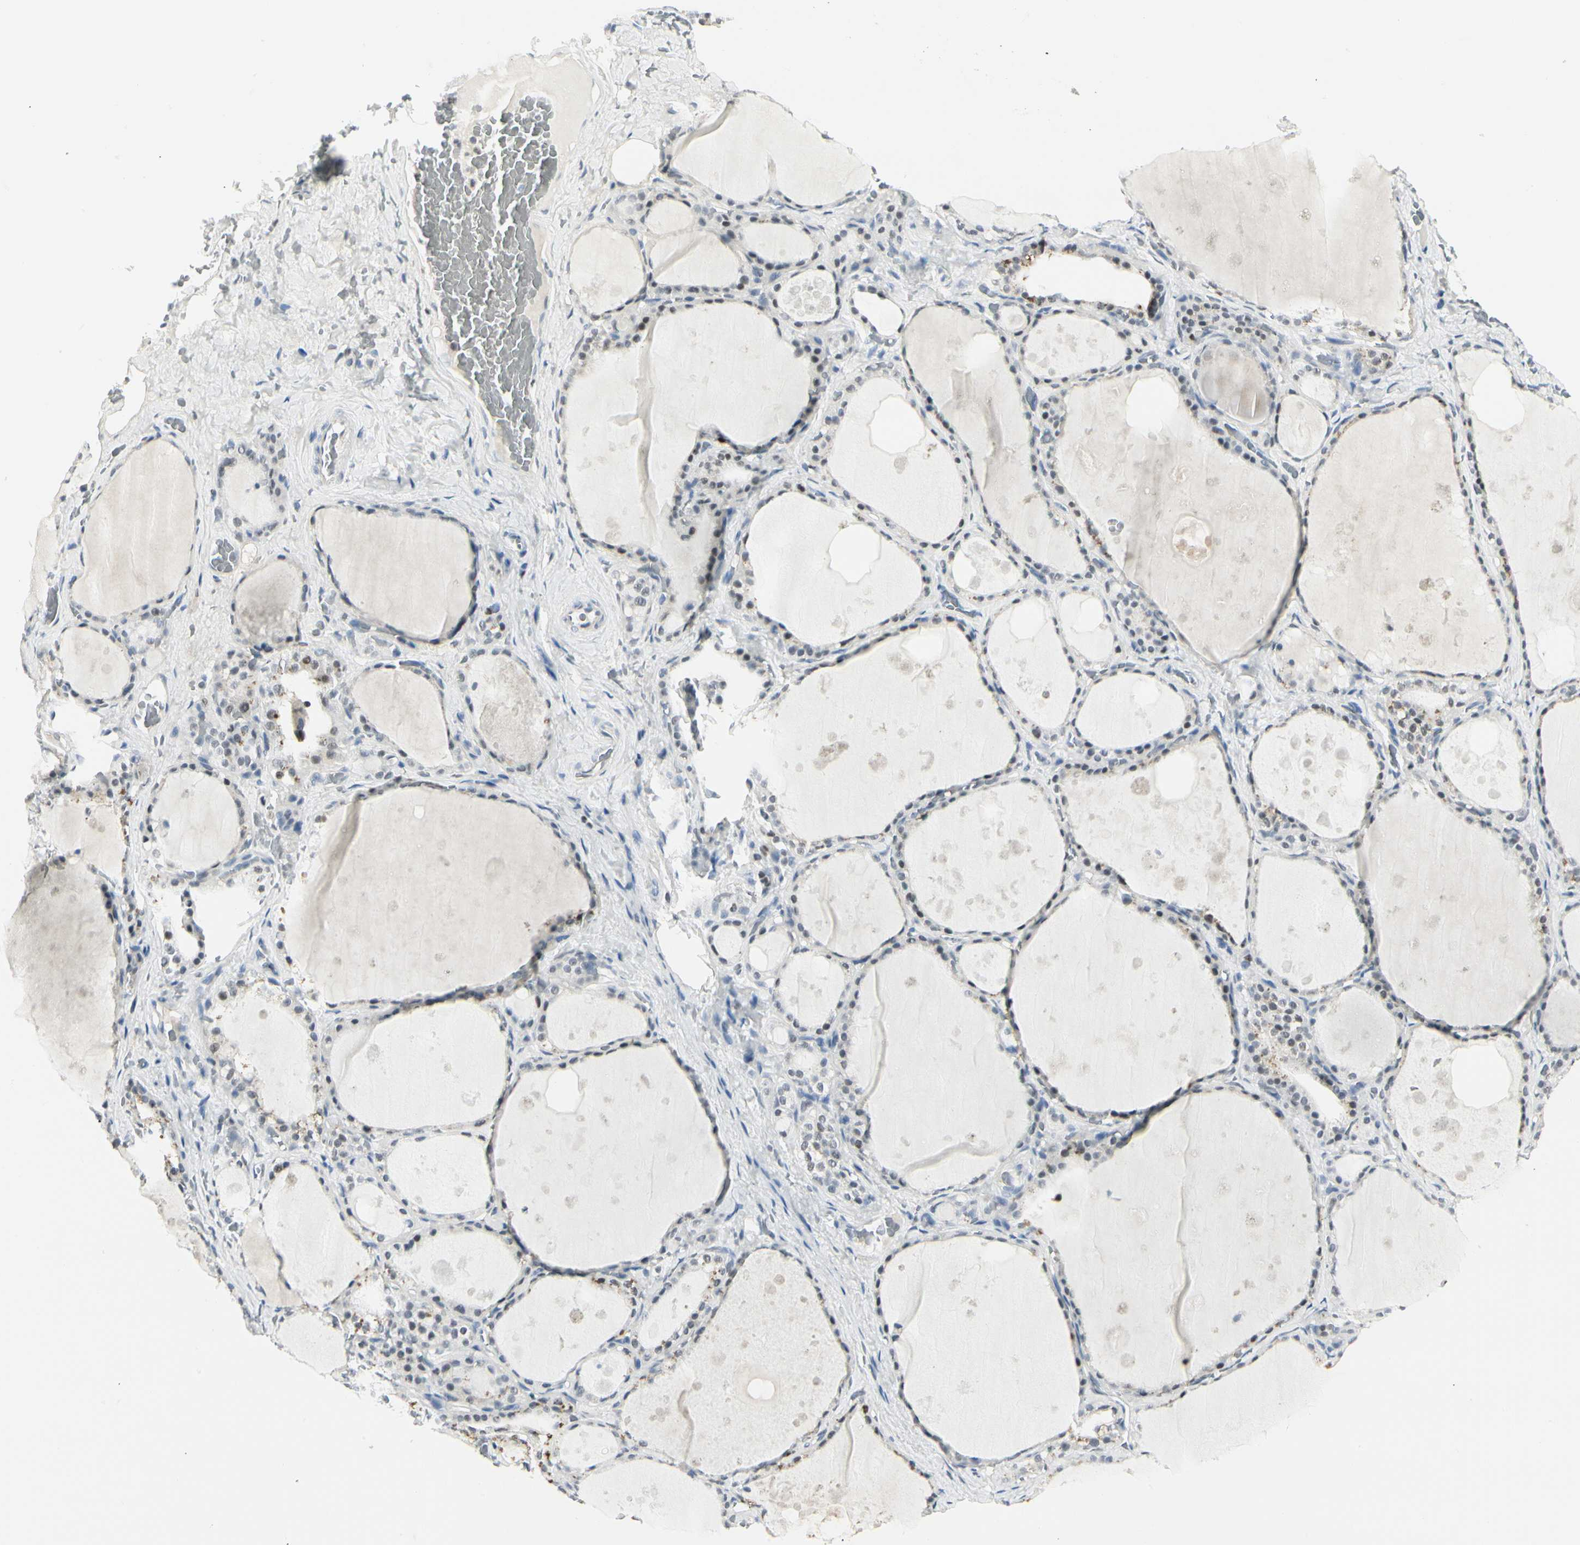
{"staining": {"intensity": "negative", "quantity": "none", "location": "none"}, "tissue": "thyroid gland", "cell_type": "Glandular cells", "image_type": "normal", "snomed": [{"axis": "morphology", "description": "Normal tissue, NOS"}, {"axis": "topography", "description": "Thyroid gland"}], "caption": "Histopathology image shows no protein staining in glandular cells of benign thyroid gland.", "gene": "ZBTB7B", "patient": {"sex": "male", "age": 61}}